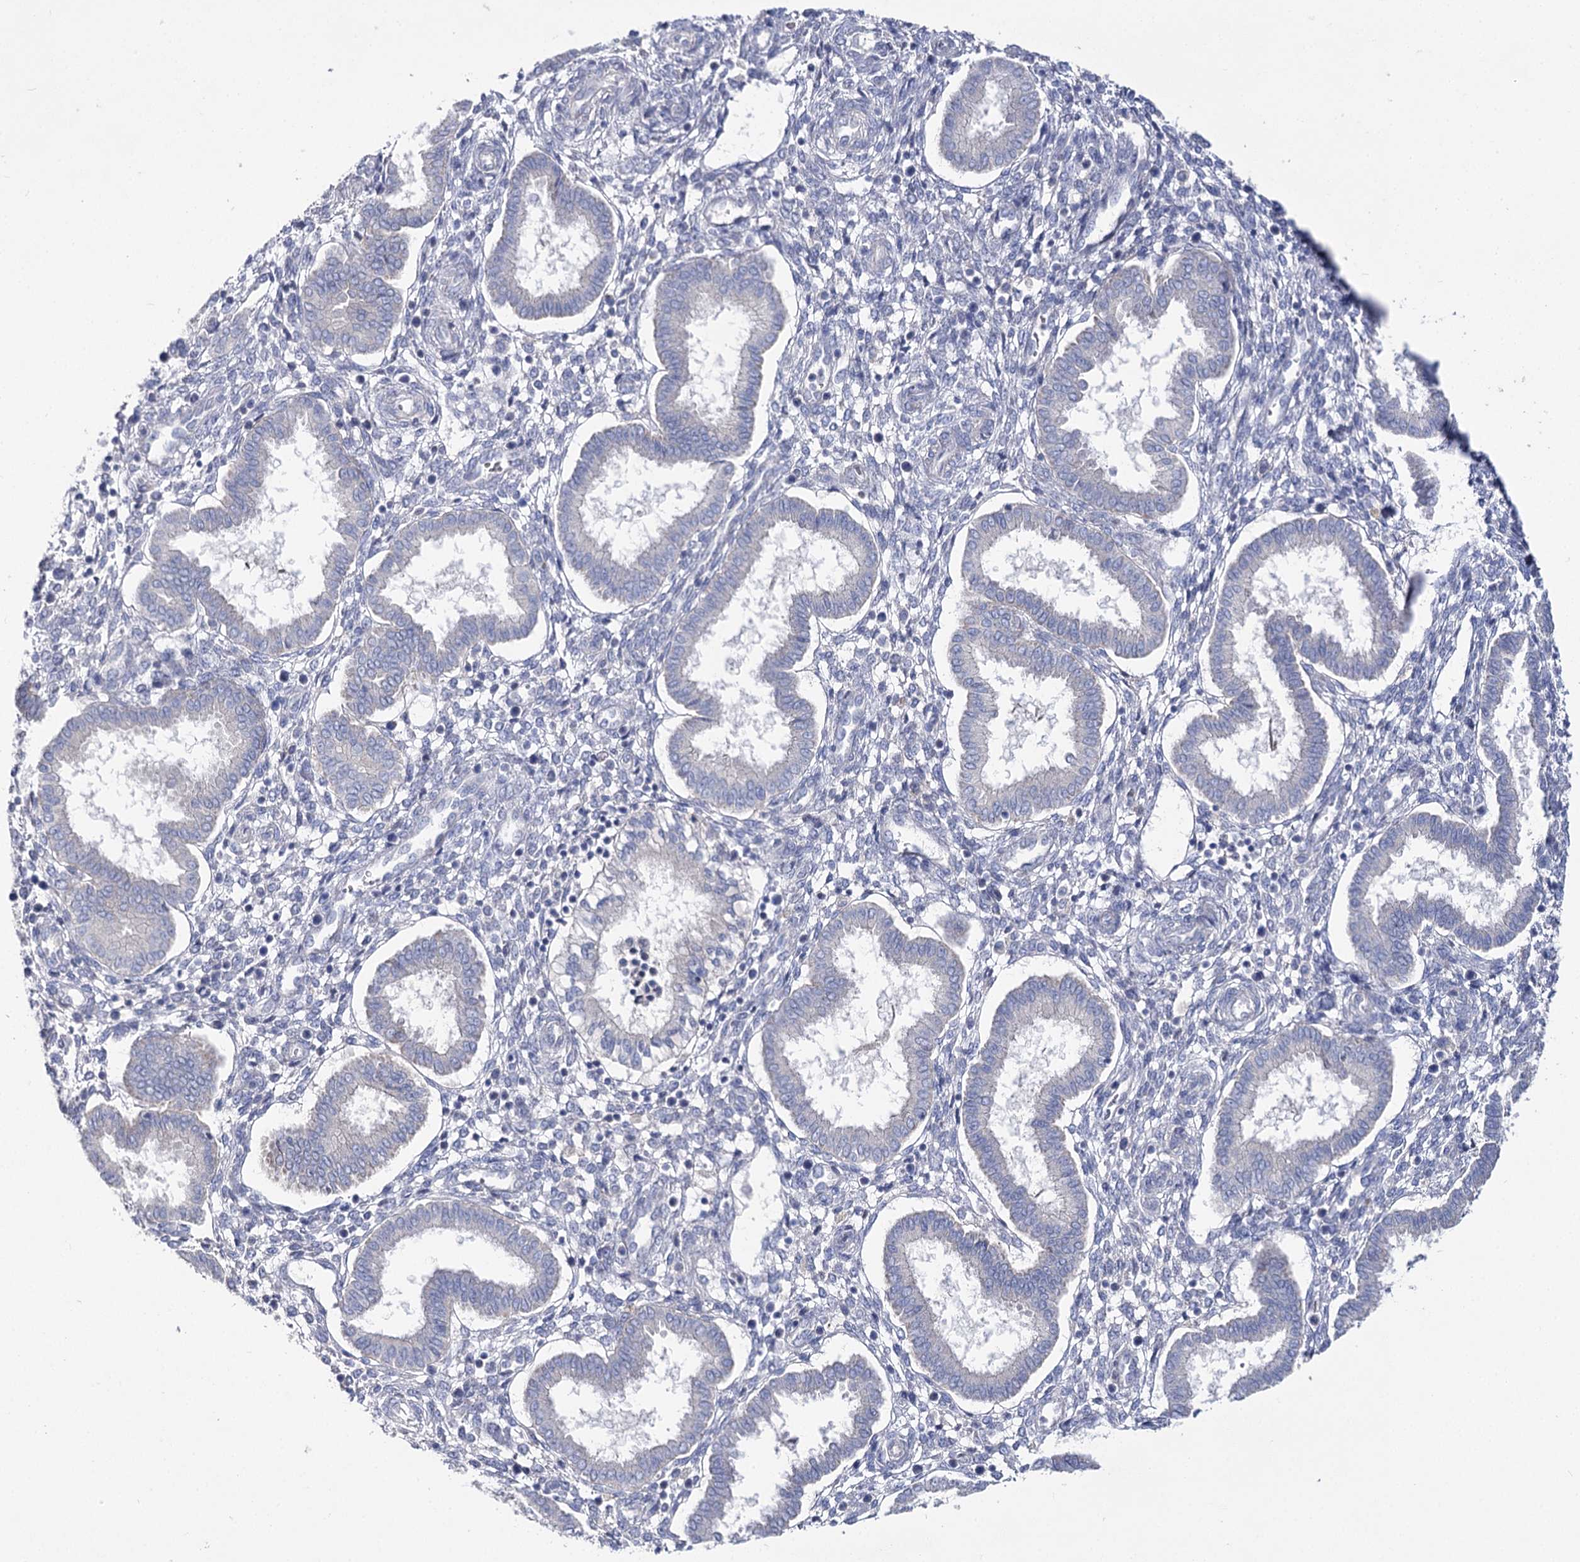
{"staining": {"intensity": "negative", "quantity": "none", "location": "none"}, "tissue": "endometrium", "cell_type": "Cells in endometrial stroma", "image_type": "normal", "snomed": [{"axis": "morphology", "description": "Normal tissue, NOS"}, {"axis": "topography", "description": "Endometrium"}], "caption": "A high-resolution photomicrograph shows immunohistochemistry staining of normal endometrium, which reveals no significant staining in cells in endometrial stroma.", "gene": "NRAP", "patient": {"sex": "female", "age": 24}}